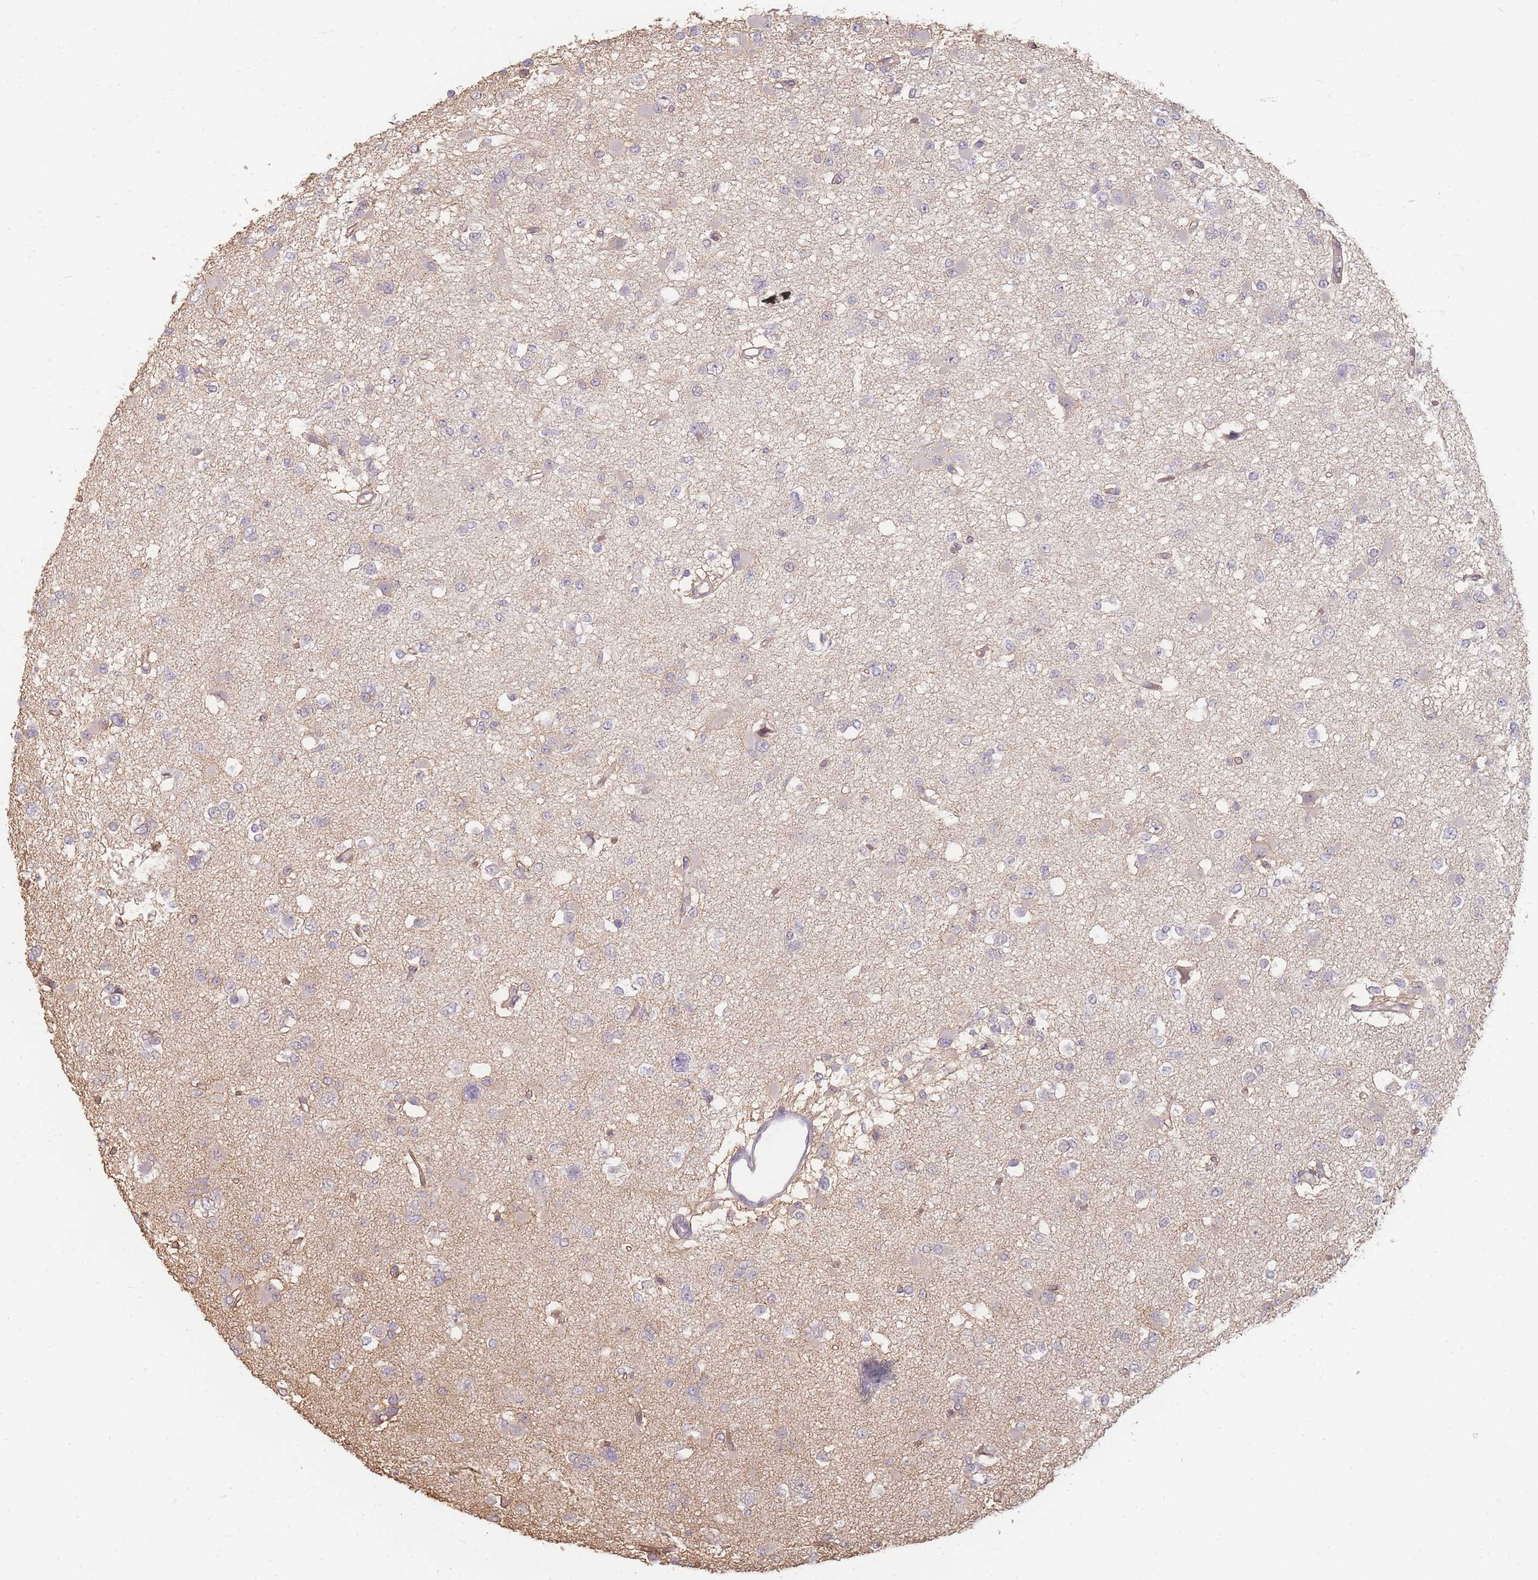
{"staining": {"intensity": "negative", "quantity": "none", "location": "none"}, "tissue": "glioma", "cell_type": "Tumor cells", "image_type": "cancer", "snomed": [{"axis": "morphology", "description": "Glioma, malignant, Low grade"}, {"axis": "topography", "description": "Brain"}], "caption": "Glioma stained for a protein using immunohistochemistry exhibits no expression tumor cells.", "gene": "RFTN1", "patient": {"sex": "female", "age": 22}}